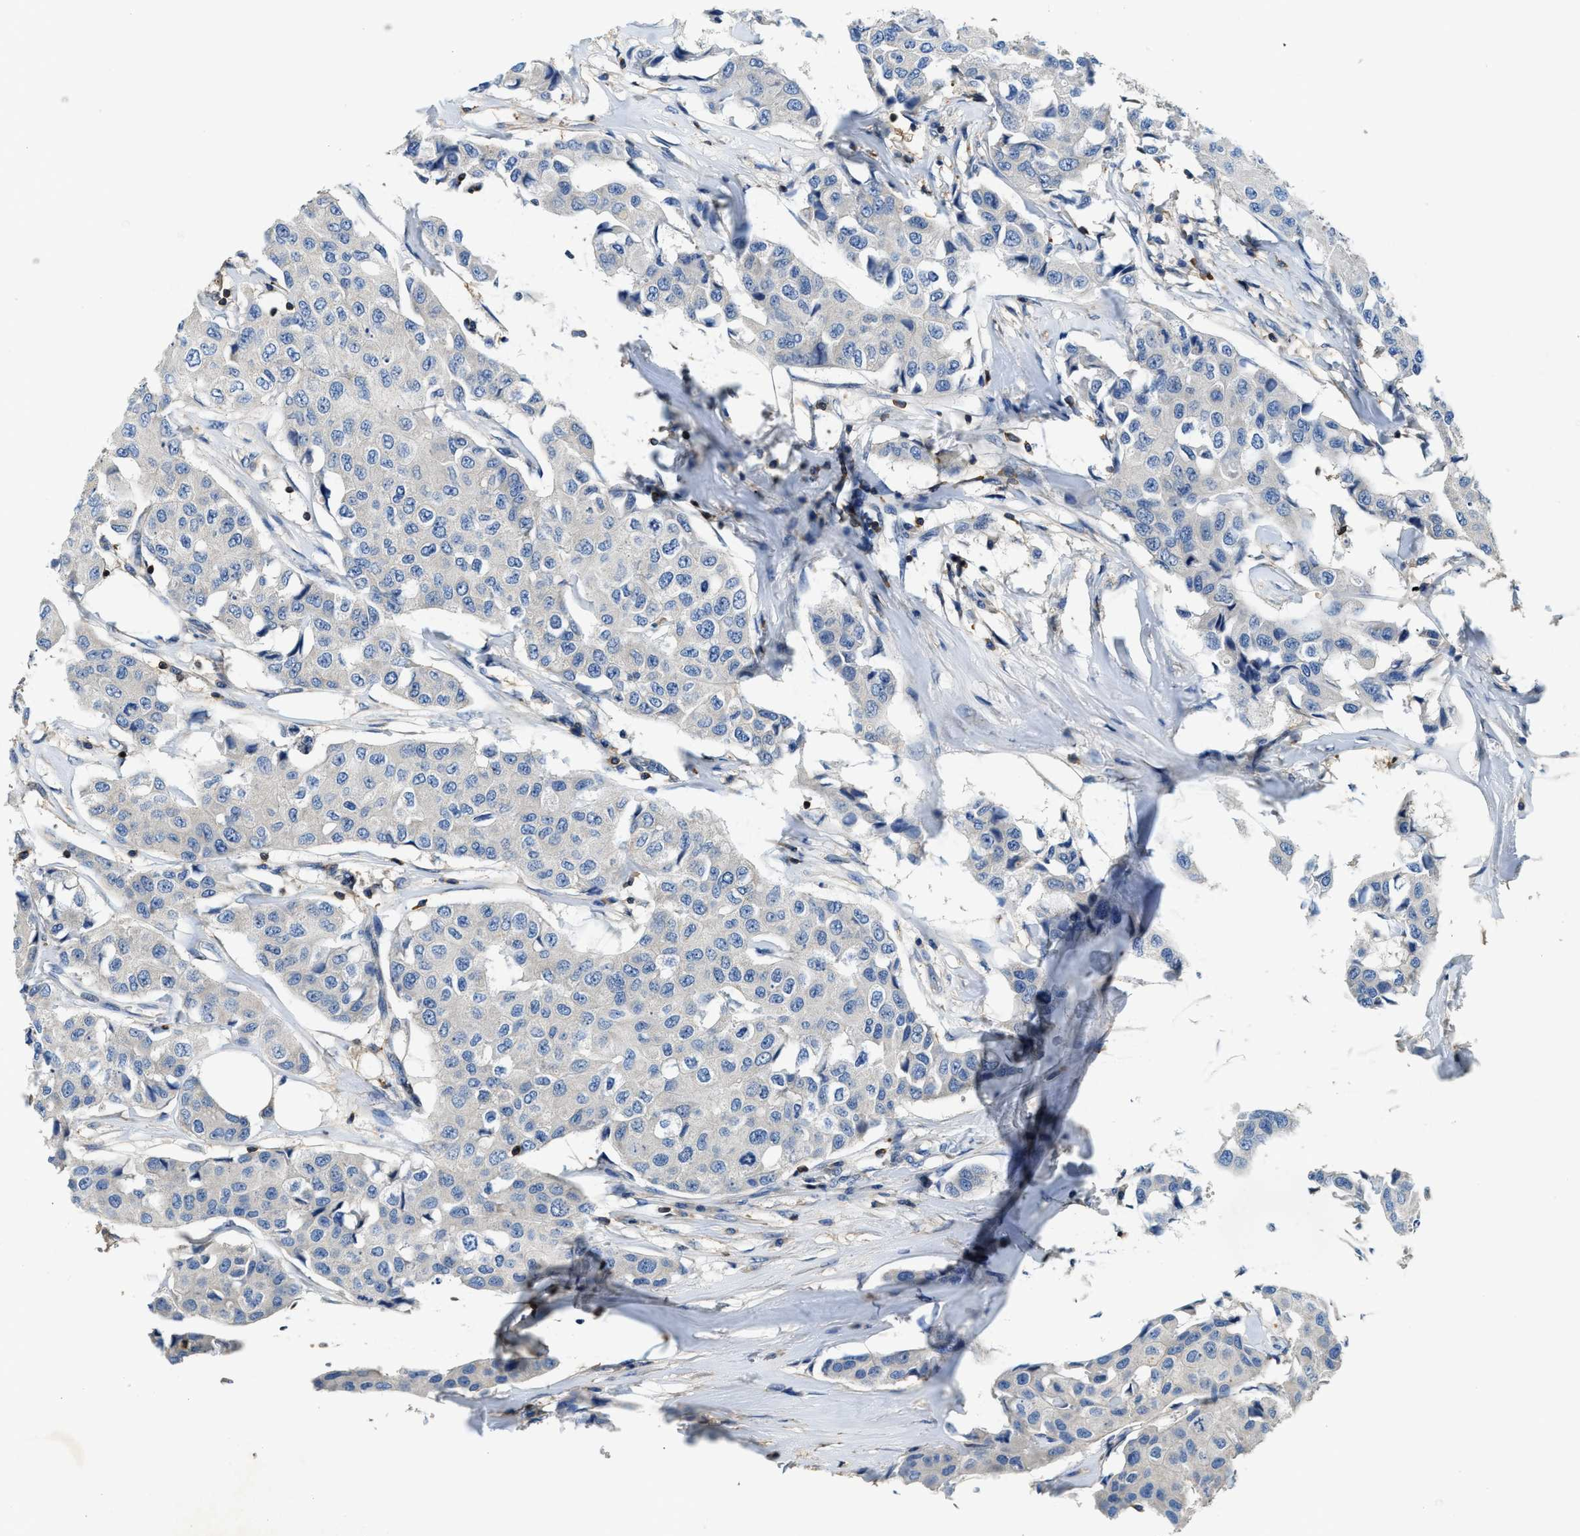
{"staining": {"intensity": "negative", "quantity": "none", "location": "none"}, "tissue": "breast cancer", "cell_type": "Tumor cells", "image_type": "cancer", "snomed": [{"axis": "morphology", "description": "Duct carcinoma"}, {"axis": "topography", "description": "Breast"}], "caption": "Immunohistochemistry (IHC) histopathology image of breast cancer (infiltrating ductal carcinoma) stained for a protein (brown), which displays no expression in tumor cells.", "gene": "MYO1G", "patient": {"sex": "female", "age": 80}}